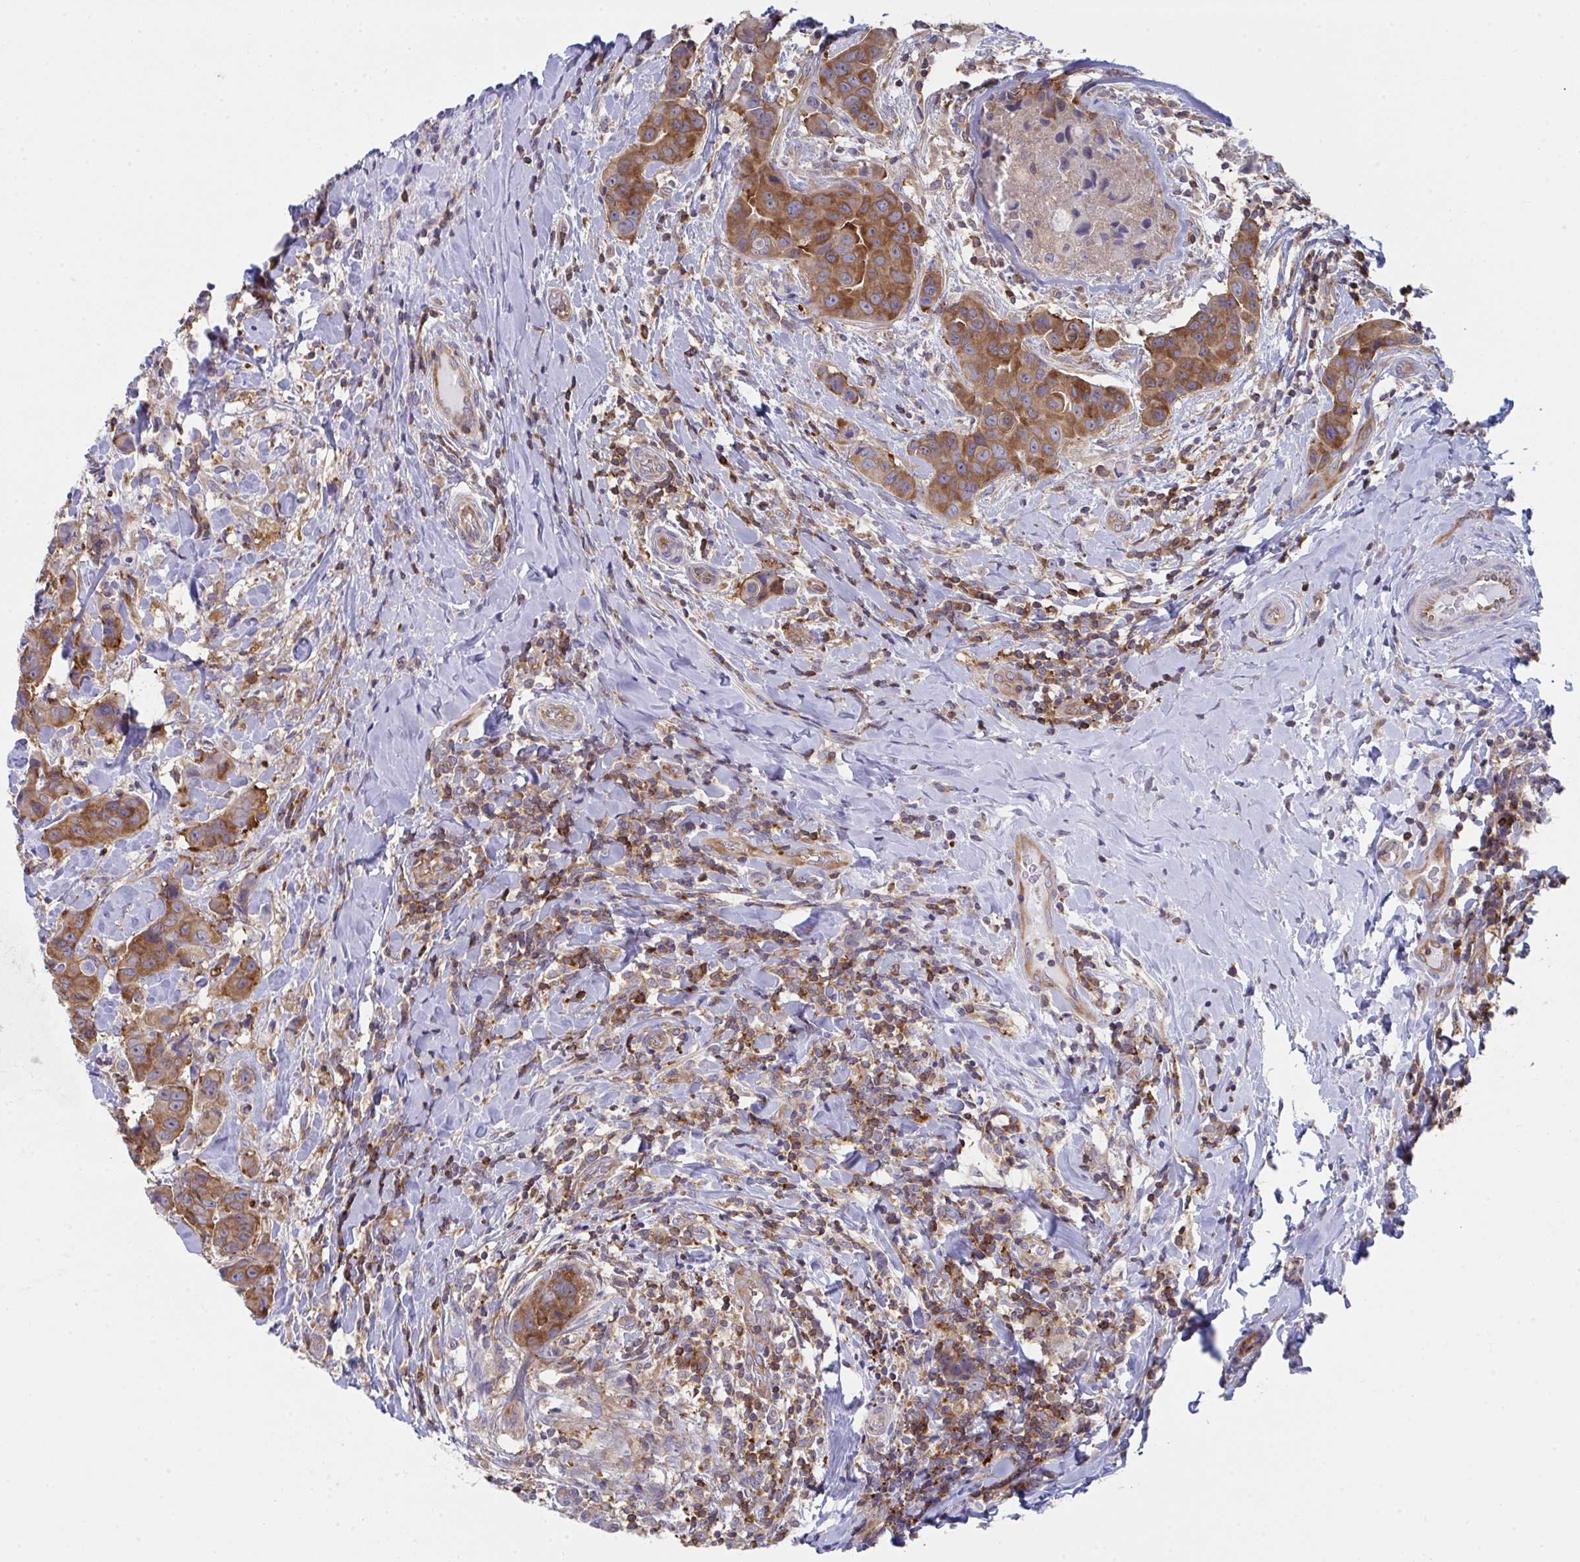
{"staining": {"intensity": "strong", "quantity": ">75%", "location": "cytoplasmic/membranous"}, "tissue": "breast cancer", "cell_type": "Tumor cells", "image_type": "cancer", "snomed": [{"axis": "morphology", "description": "Duct carcinoma"}, {"axis": "topography", "description": "Breast"}], "caption": "Tumor cells exhibit strong cytoplasmic/membranous staining in approximately >75% of cells in breast cancer (infiltrating ductal carcinoma). (IHC, brightfield microscopy, high magnification).", "gene": "WNK1", "patient": {"sex": "female", "age": 24}}